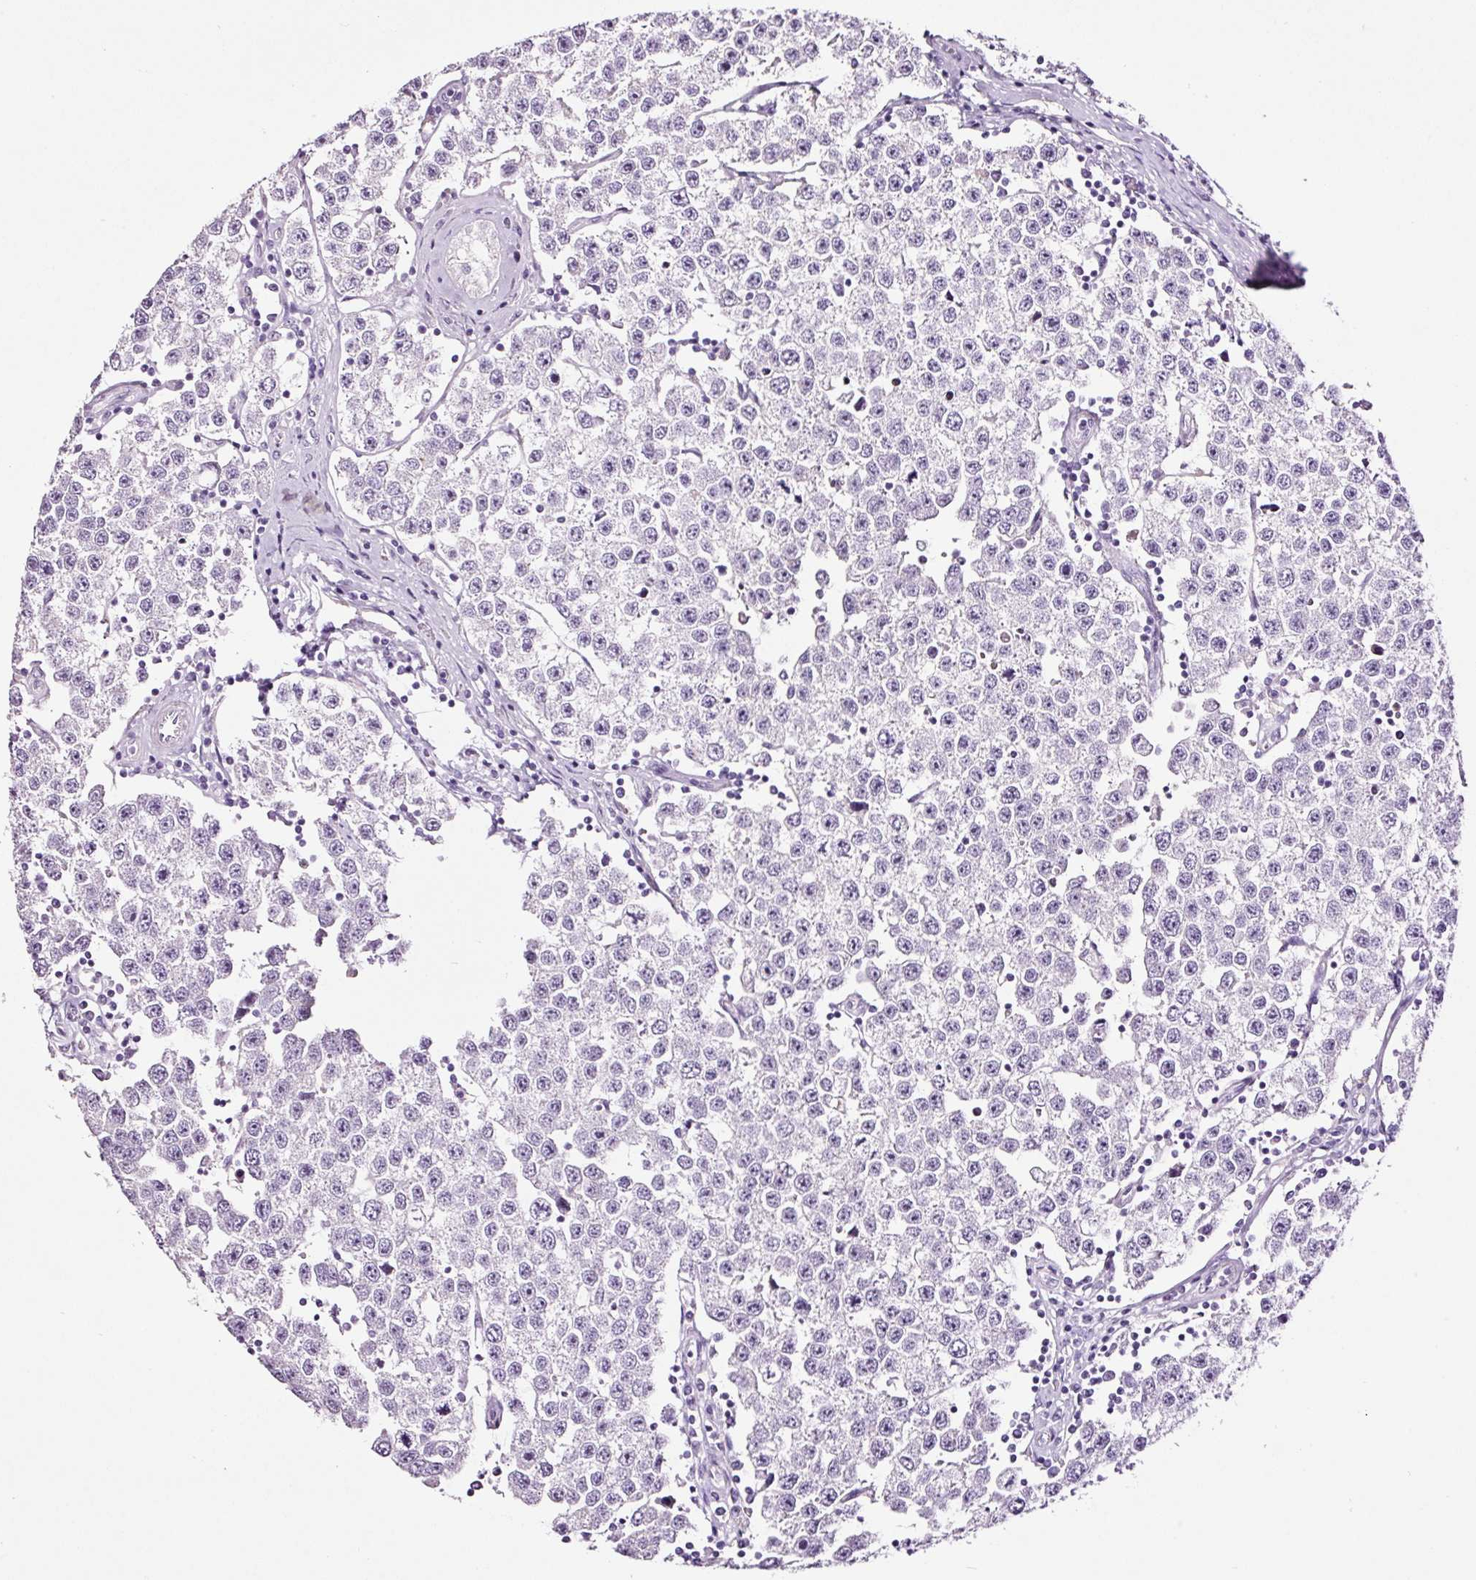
{"staining": {"intensity": "negative", "quantity": "none", "location": "none"}, "tissue": "testis cancer", "cell_type": "Tumor cells", "image_type": "cancer", "snomed": [{"axis": "morphology", "description": "Seminoma, NOS"}, {"axis": "topography", "description": "Testis"}], "caption": "Immunohistochemistry histopathology image of testis cancer stained for a protein (brown), which shows no staining in tumor cells. (Immunohistochemistry, brightfield microscopy, high magnification).", "gene": "RTF2", "patient": {"sex": "male", "age": 34}}